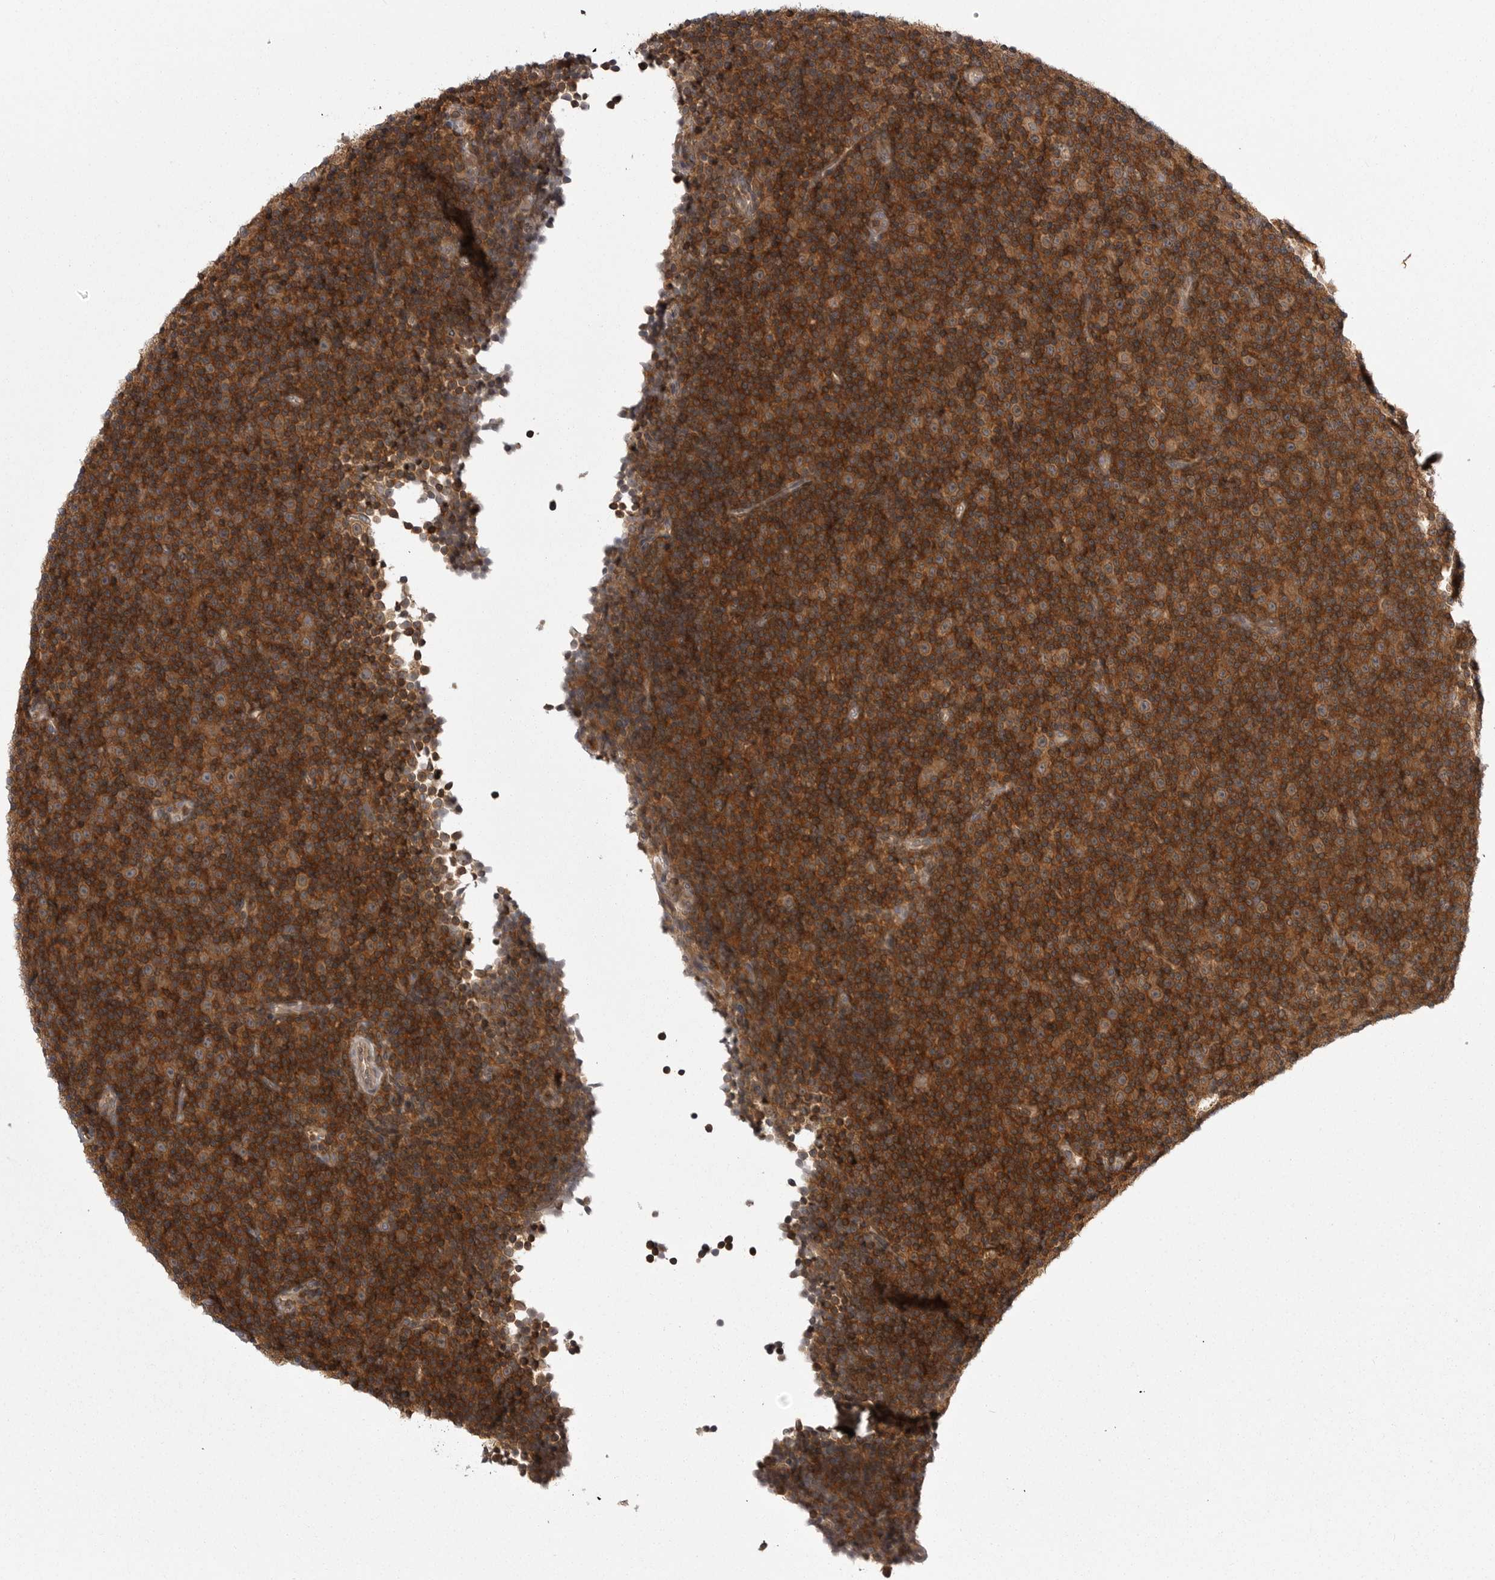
{"staining": {"intensity": "strong", "quantity": ">75%", "location": "cytoplasmic/membranous"}, "tissue": "lymphoma", "cell_type": "Tumor cells", "image_type": "cancer", "snomed": [{"axis": "morphology", "description": "Malignant lymphoma, non-Hodgkin's type, Low grade"}, {"axis": "topography", "description": "Lymph node"}], "caption": "This is a photomicrograph of immunohistochemistry (IHC) staining of lymphoma, which shows strong expression in the cytoplasmic/membranous of tumor cells.", "gene": "STK24", "patient": {"sex": "female", "age": 67}}